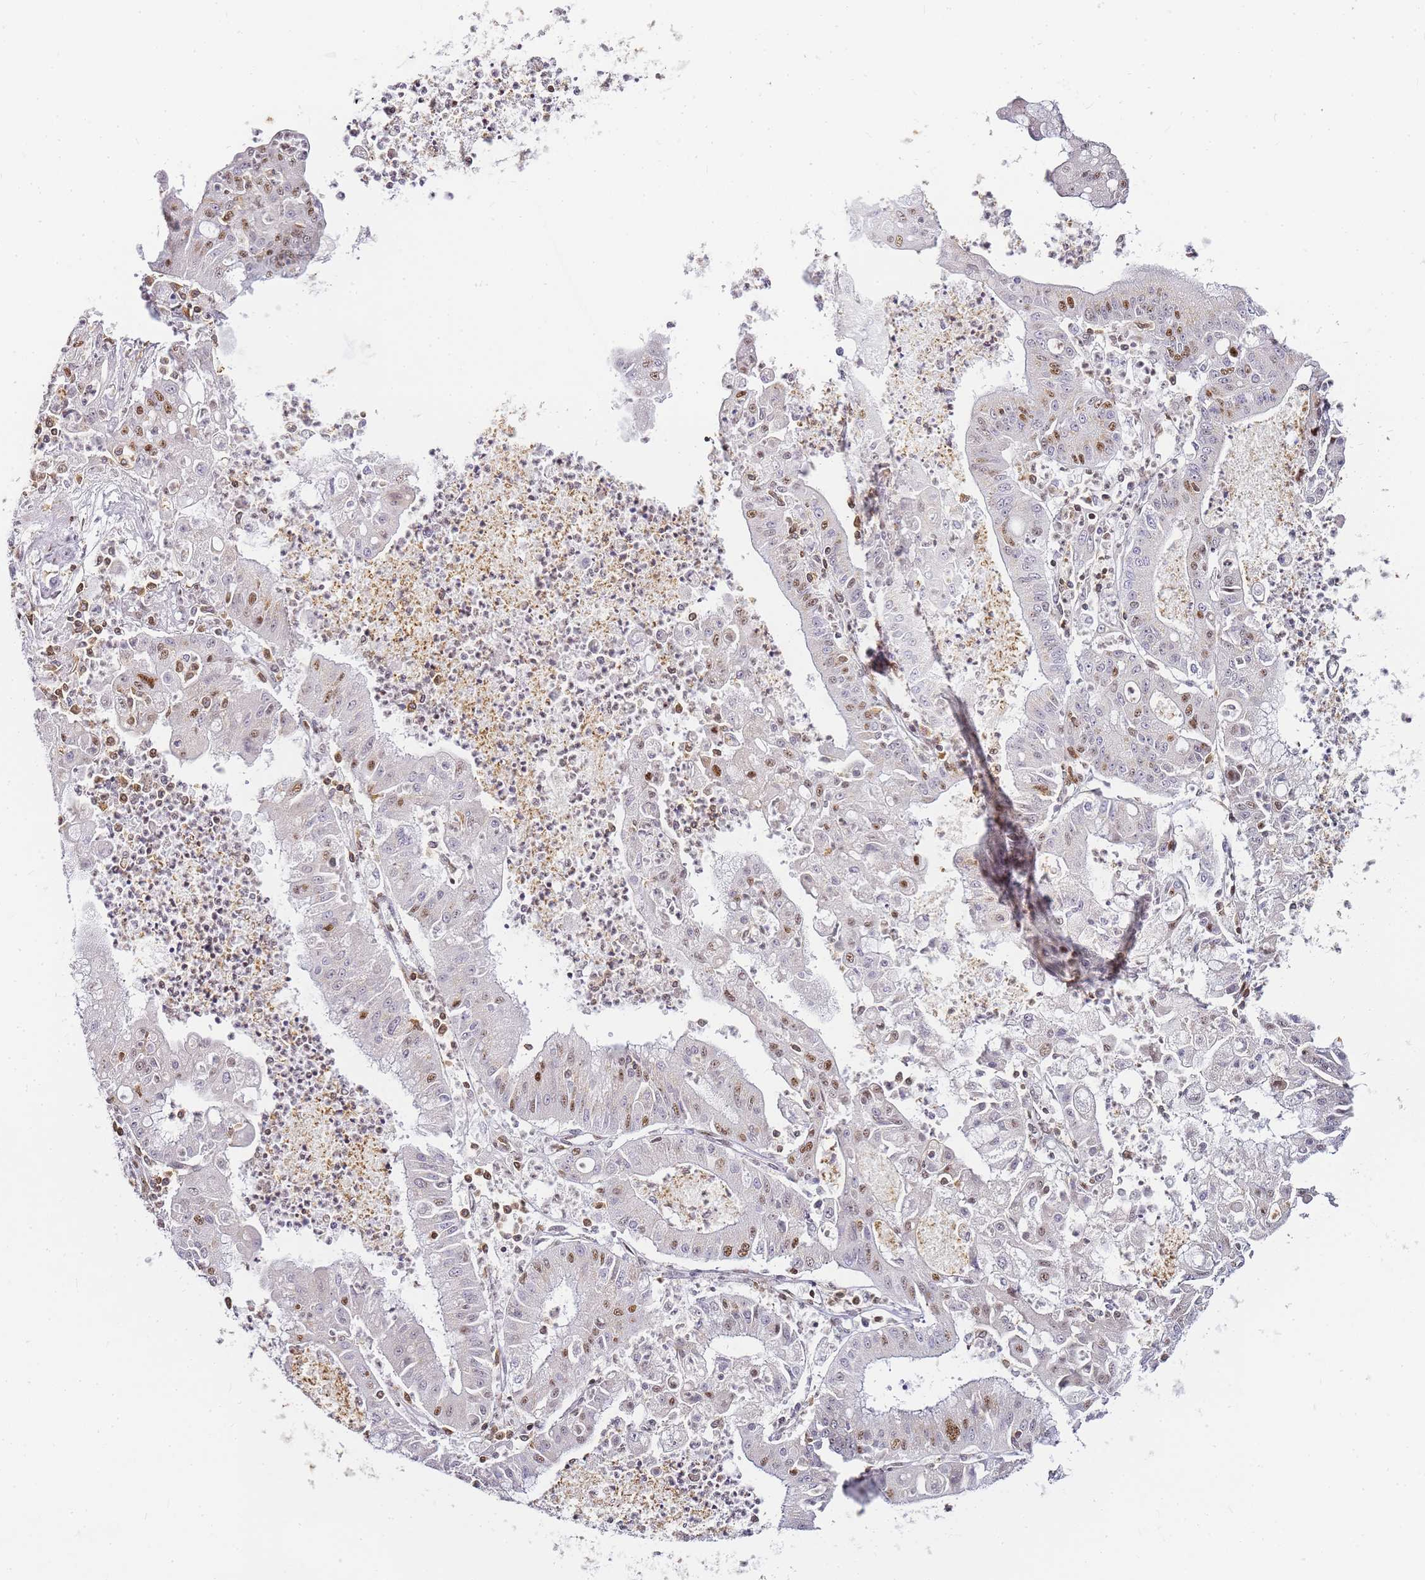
{"staining": {"intensity": "moderate", "quantity": "25%-75%", "location": "nuclear"}, "tissue": "ovarian cancer", "cell_type": "Tumor cells", "image_type": "cancer", "snomed": [{"axis": "morphology", "description": "Cystadenocarcinoma, mucinous, NOS"}, {"axis": "topography", "description": "Ovary"}], "caption": "Immunohistochemistry (IHC) photomicrograph of neoplastic tissue: human mucinous cystadenocarcinoma (ovarian) stained using immunohistochemistry (IHC) demonstrates medium levels of moderate protein expression localized specifically in the nuclear of tumor cells, appearing as a nuclear brown color.", "gene": "JAKMIP1", "patient": {"sex": "female", "age": 70}}